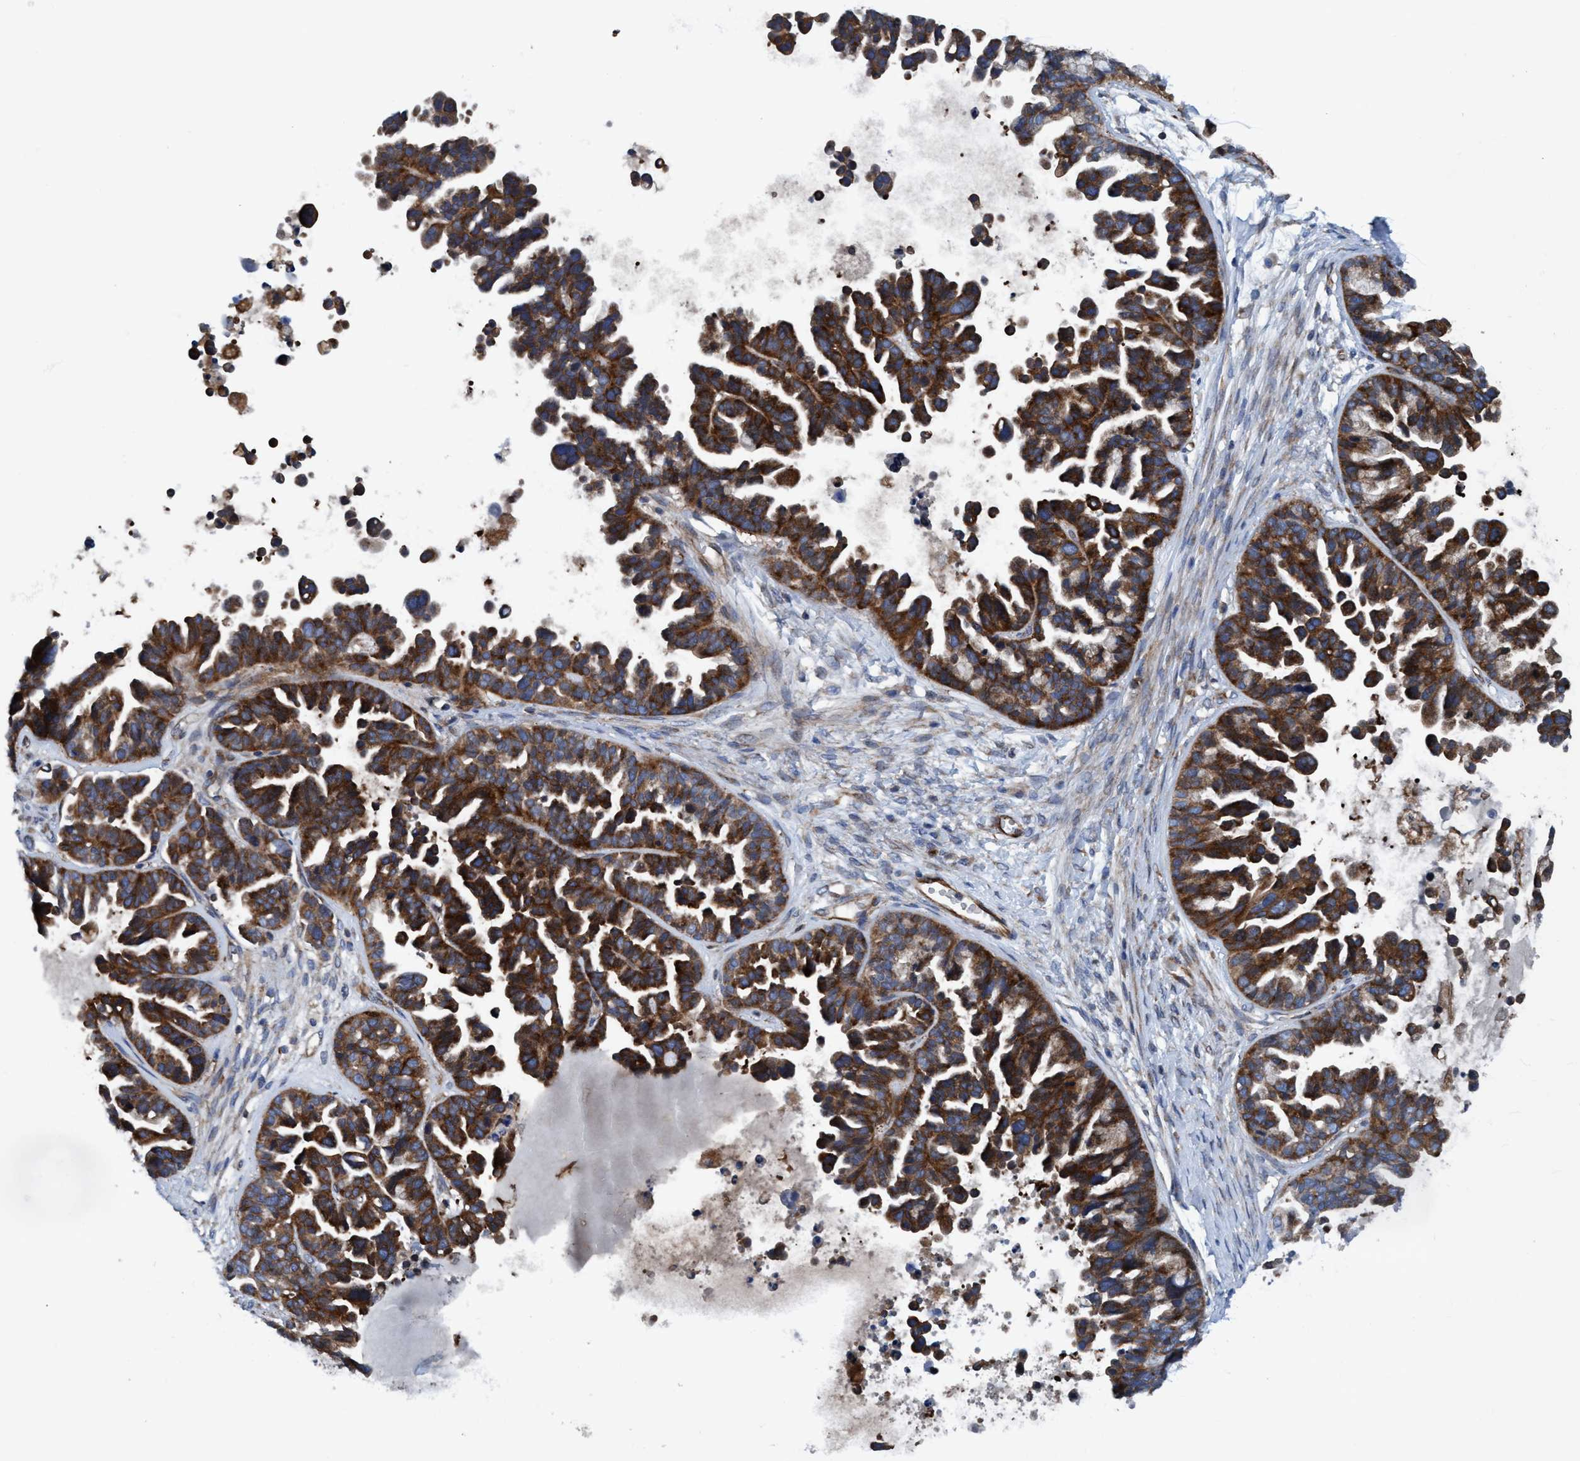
{"staining": {"intensity": "strong", "quantity": ">75%", "location": "cytoplasmic/membranous"}, "tissue": "ovarian cancer", "cell_type": "Tumor cells", "image_type": "cancer", "snomed": [{"axis": "morphology", "description": "Cystadenocarcinoma, serous, NOS"}, {"axis": "topography", "description": "Ovary"}], "caption": "Serous cystadenocarcinoma (ovarian) stained with a brown dye displays strong cytoplasmic/membranous positive staining in about >75% of tumor cells.", "gene": "NMT1", "patient": {"sex": "female", "age": 56}}